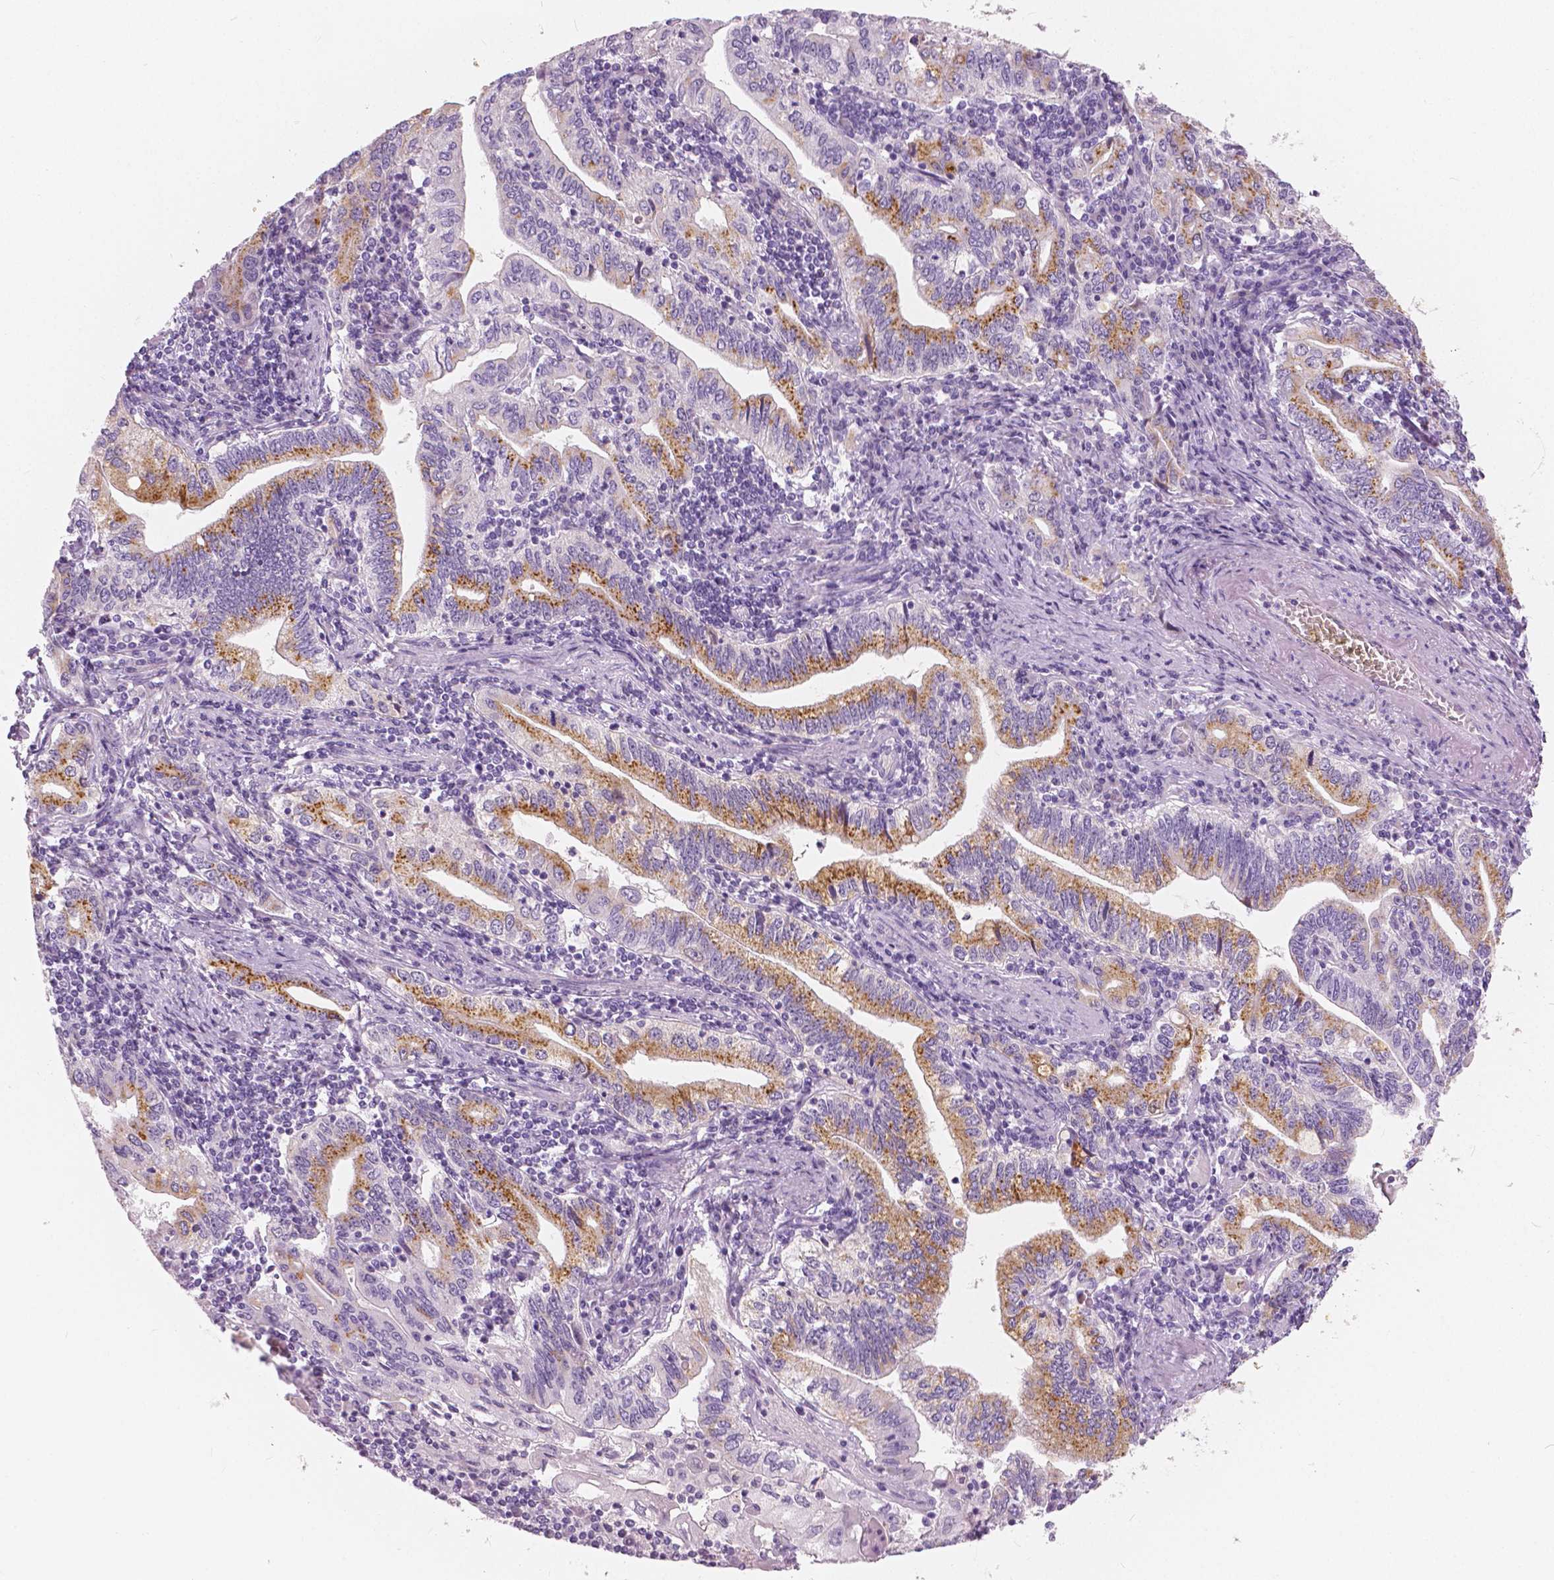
{"staining": {"intensity": "moderate", "quantity": "25%-75%", "location": "cytoplasmic/membranous"}, "tissue": "stomach cancer", "cell_type": "Tumor cells", "image_type": "cancer", "snomed": [{"axis": "morphology", "description": "Adenocarcinoma, NOS"}, {"axis": "topography", "description": "Stomach, lower"}], "caption": "Immunohistochemistry (DAB) staining of adenocarcinoma (stomach) displays moderate cytoplasmic/membranous protein expression in approximately 25%-75% of tumor cells. Nuclei are stained in blue.", "gene": "A4GNT", "patient": {"sex": "female", "age": 72}}